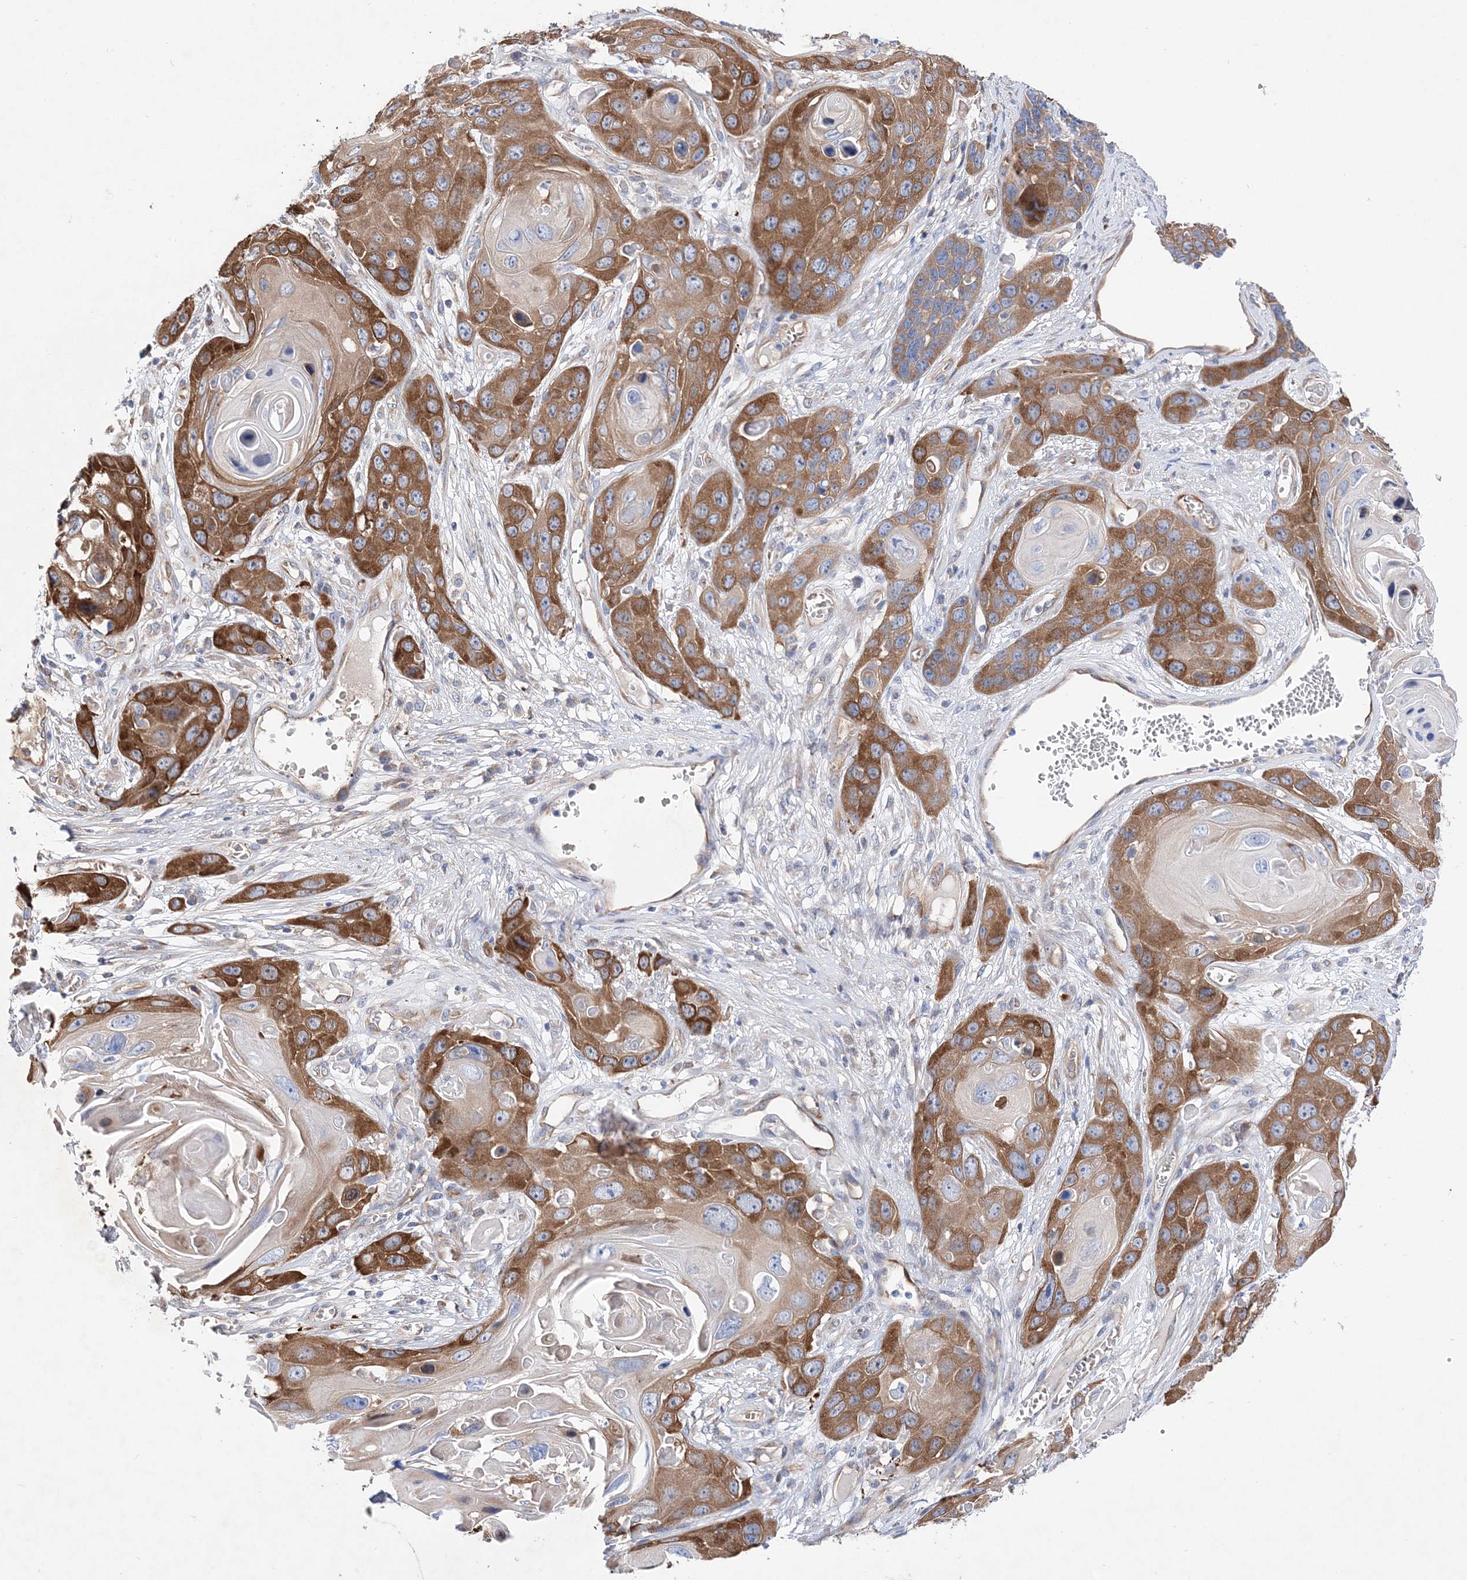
{"staining": {"intensity": "strong", "quantity": "25%-75%", "location": "cytoplasmic/membranous"}, "tissue": "skin cancer", "cell_type": "Tumor cells", "image_type": "cancer", "snomed": [{"axis": "morphology", "description": "Squamous cell carcinoma, NOS"}, {"axis": "topography", "description": "Skin"}], "caption": "IHC (DAB) staining of human skin cancer demonstrates strong cytoplasmic/membranous protein expression in about 25%-75% of tumor cells.", "gene": "JKAMP", "patient": {"sex": "male", "age": 55}}